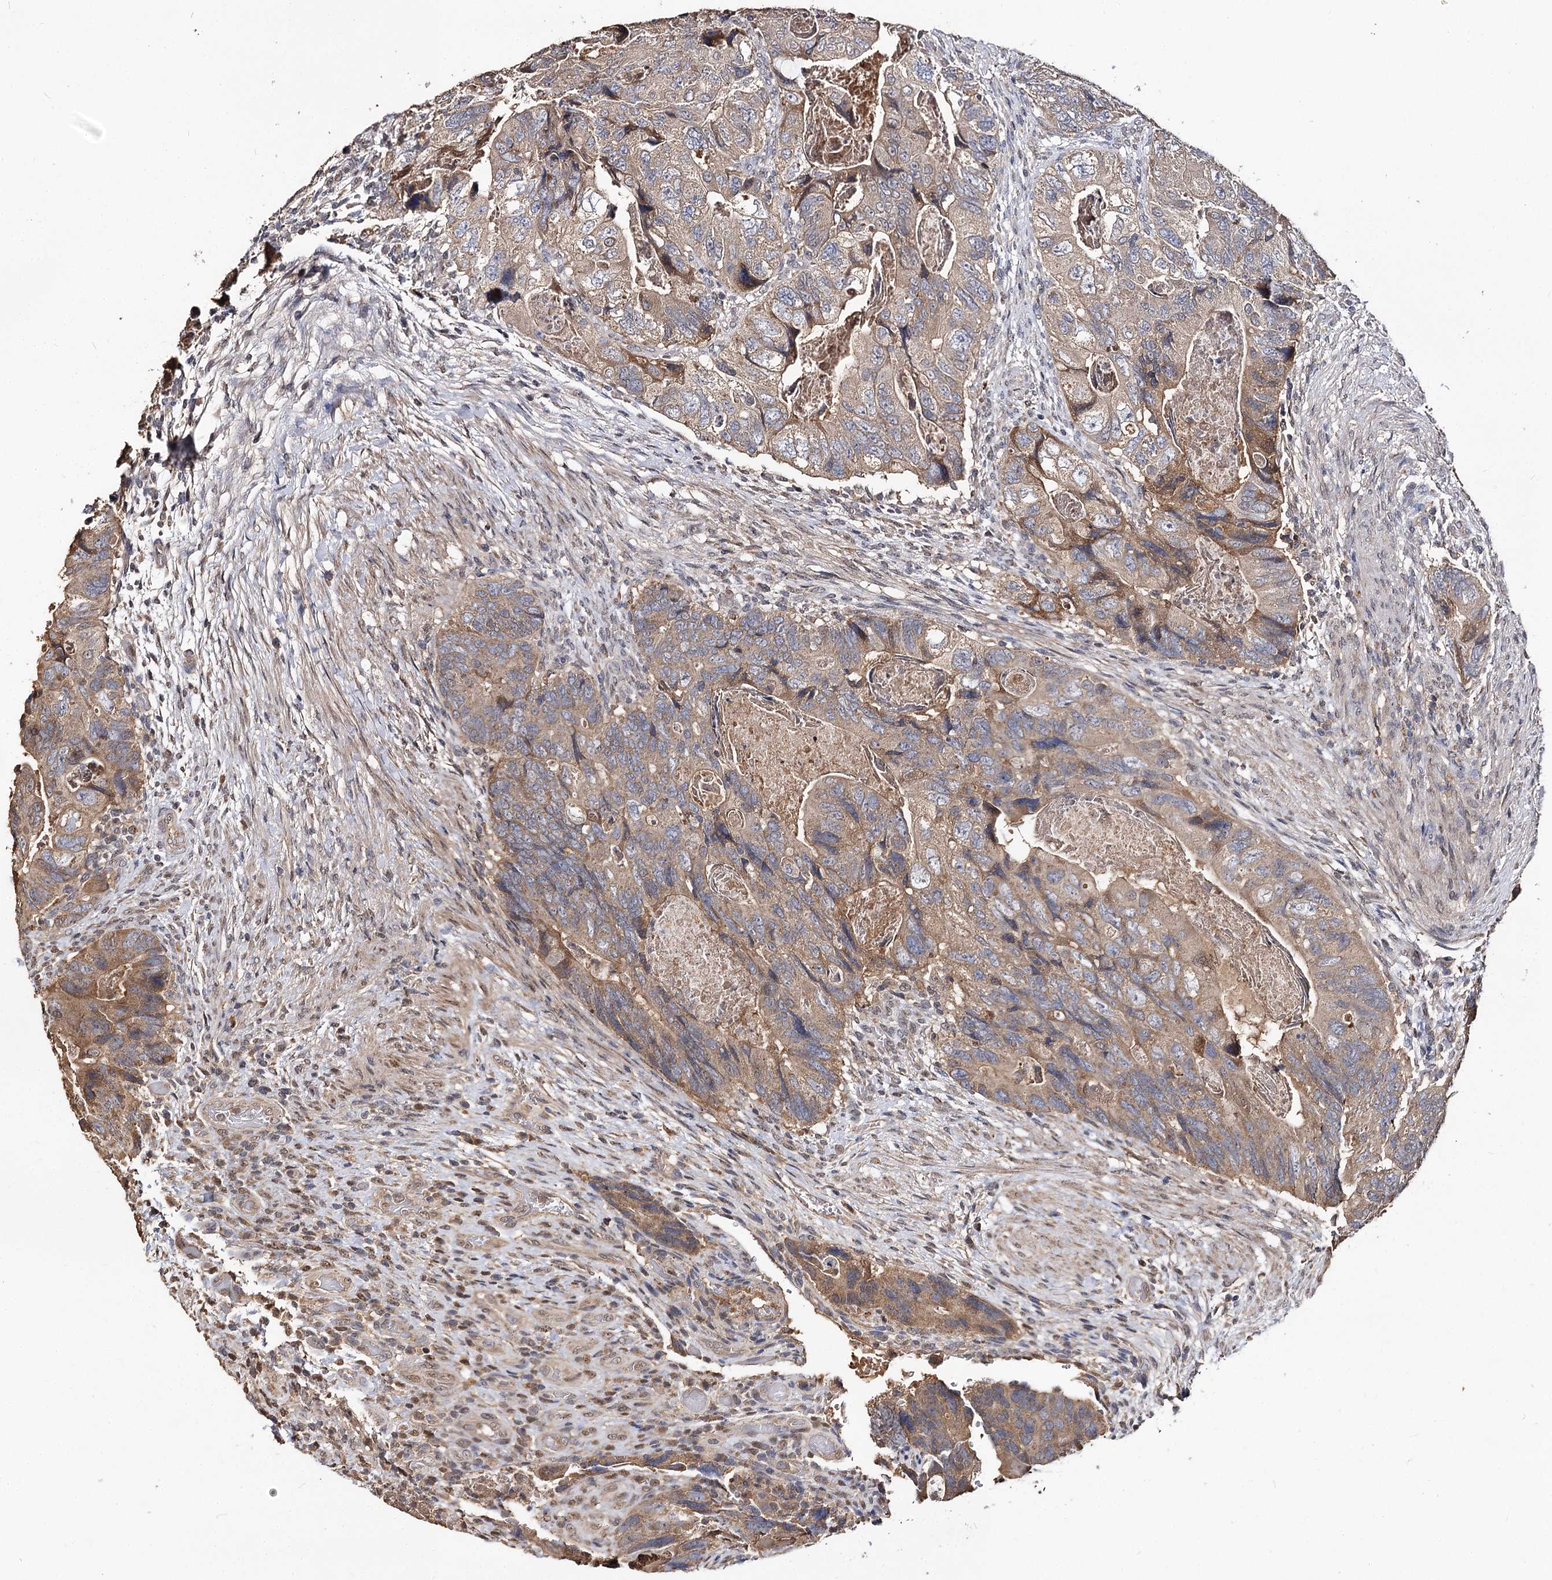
{"staining": {"intensity": "moderate", "quantity": ">75%", "location": "cytoplasmic/membranous"}, "tissue": "colorectal cancer", "cell_type": "Tumor cells", "image_type": "cancer", "snomed": [{"axis": "morphology", "description": "Adenocarcinoma, NOS"}, {"axis": "topography", "description": "Rectum"}], "caption": "There is medium levels of moderate cytoplasmic/membranous staining in tumor cells of colorectal cancer, as demonstrated by immunohistochemical staining (brown color).", "gene": "ARL13A", "patient": {"sex": "male", "age": 63}}